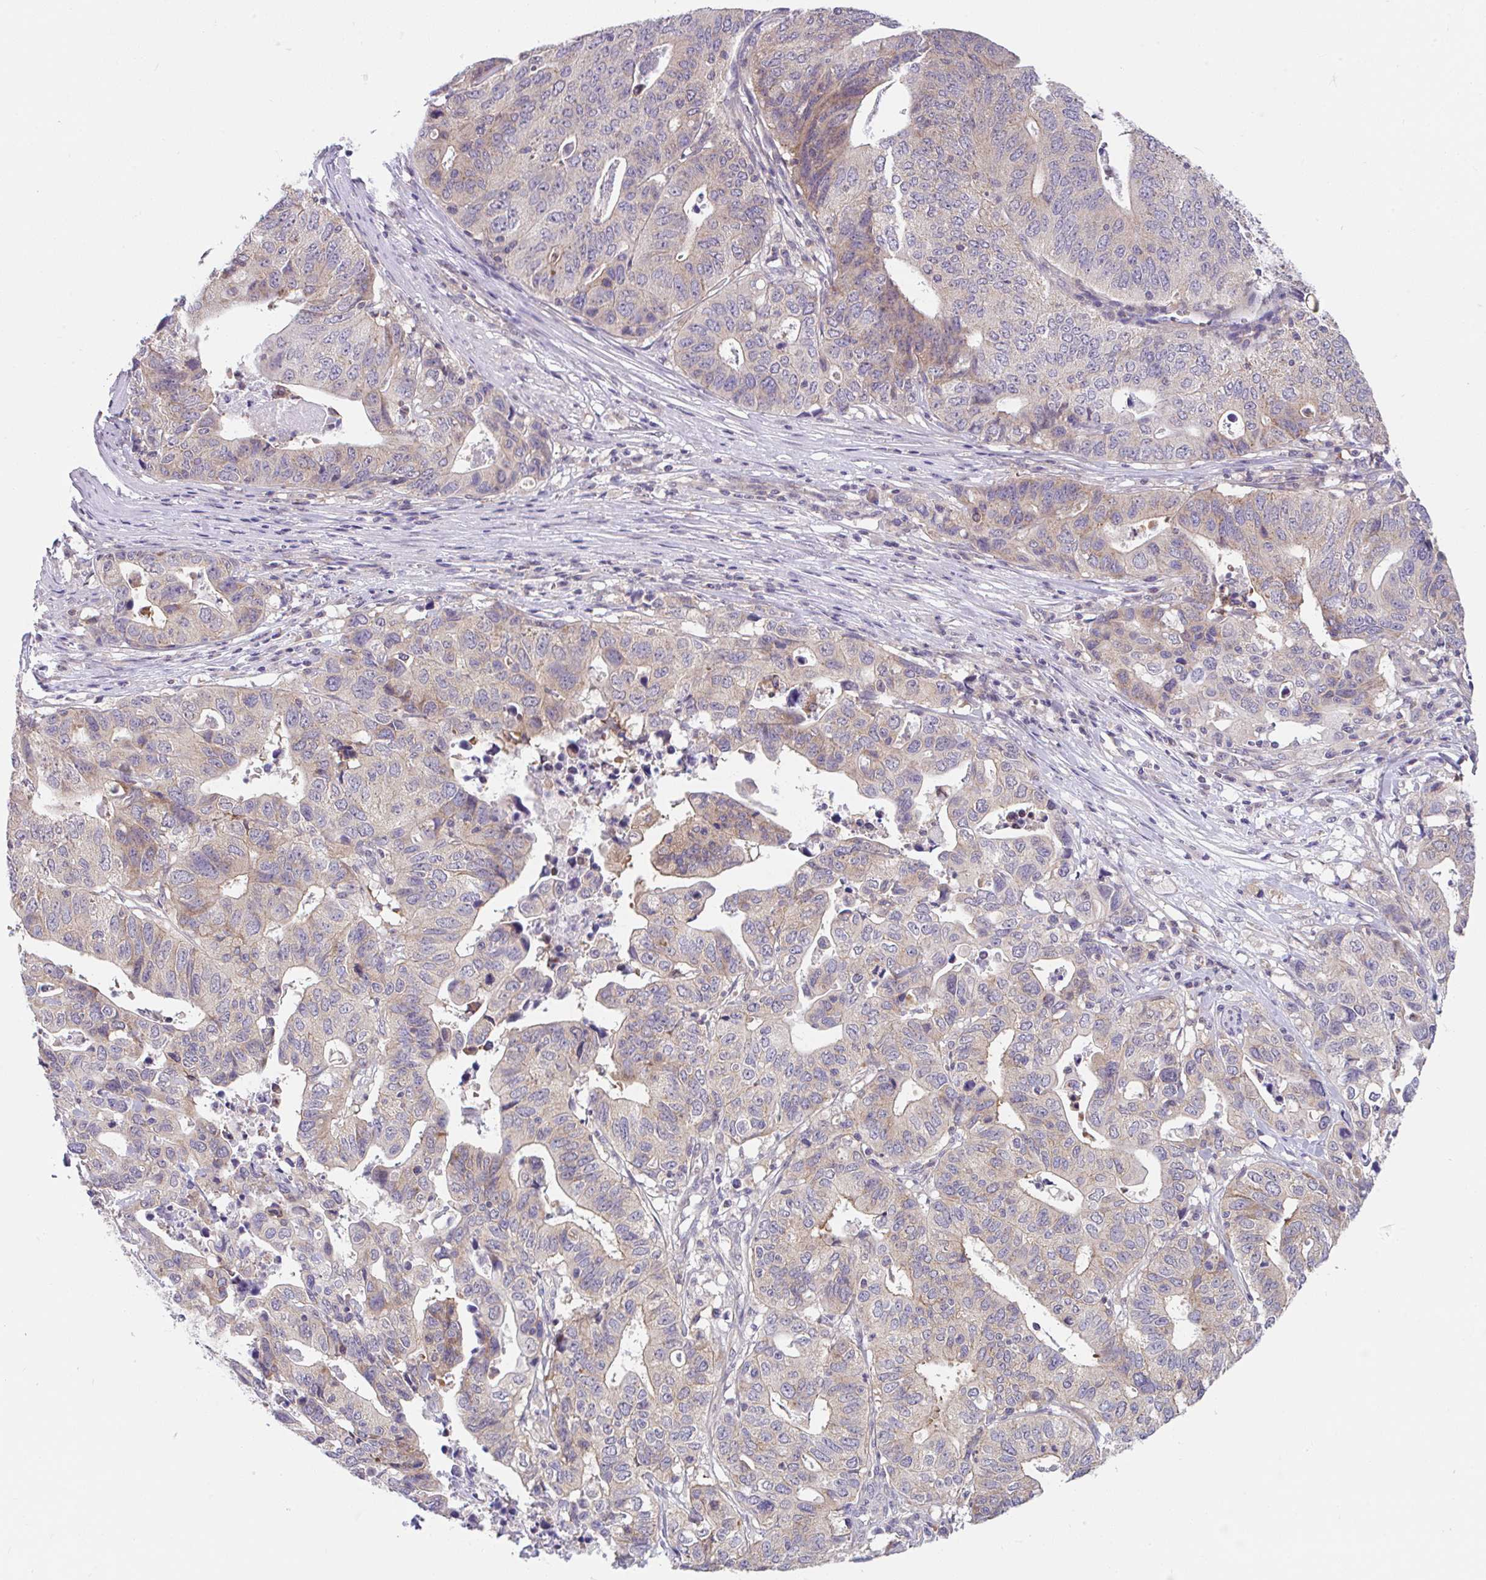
{"staining": {"intensity": "weak", "quantity": "25%-75%", "location": "cytoplasmic/membranous"}, "tissue": "stomach cancer", "cell_type": "Tumor cells", "image_type": "cancer", "snomed": [{"axis": "morphology", "description": "Adenocarcinoma, NOS"}, {"axis": "topography", "description": "Stomach, upper"}], "caption": "Stomach adenocarcinoma was stained to show a protein in brown. There is low levels of weak cytoplasmic/membranous expression in approximately 25%-75% of tumor cells. Ihc stains the protein of interest in brown and the nuclei are stained blue.", "gene": "RALBP1", "patient": {"sex": "female", "age": 67}}